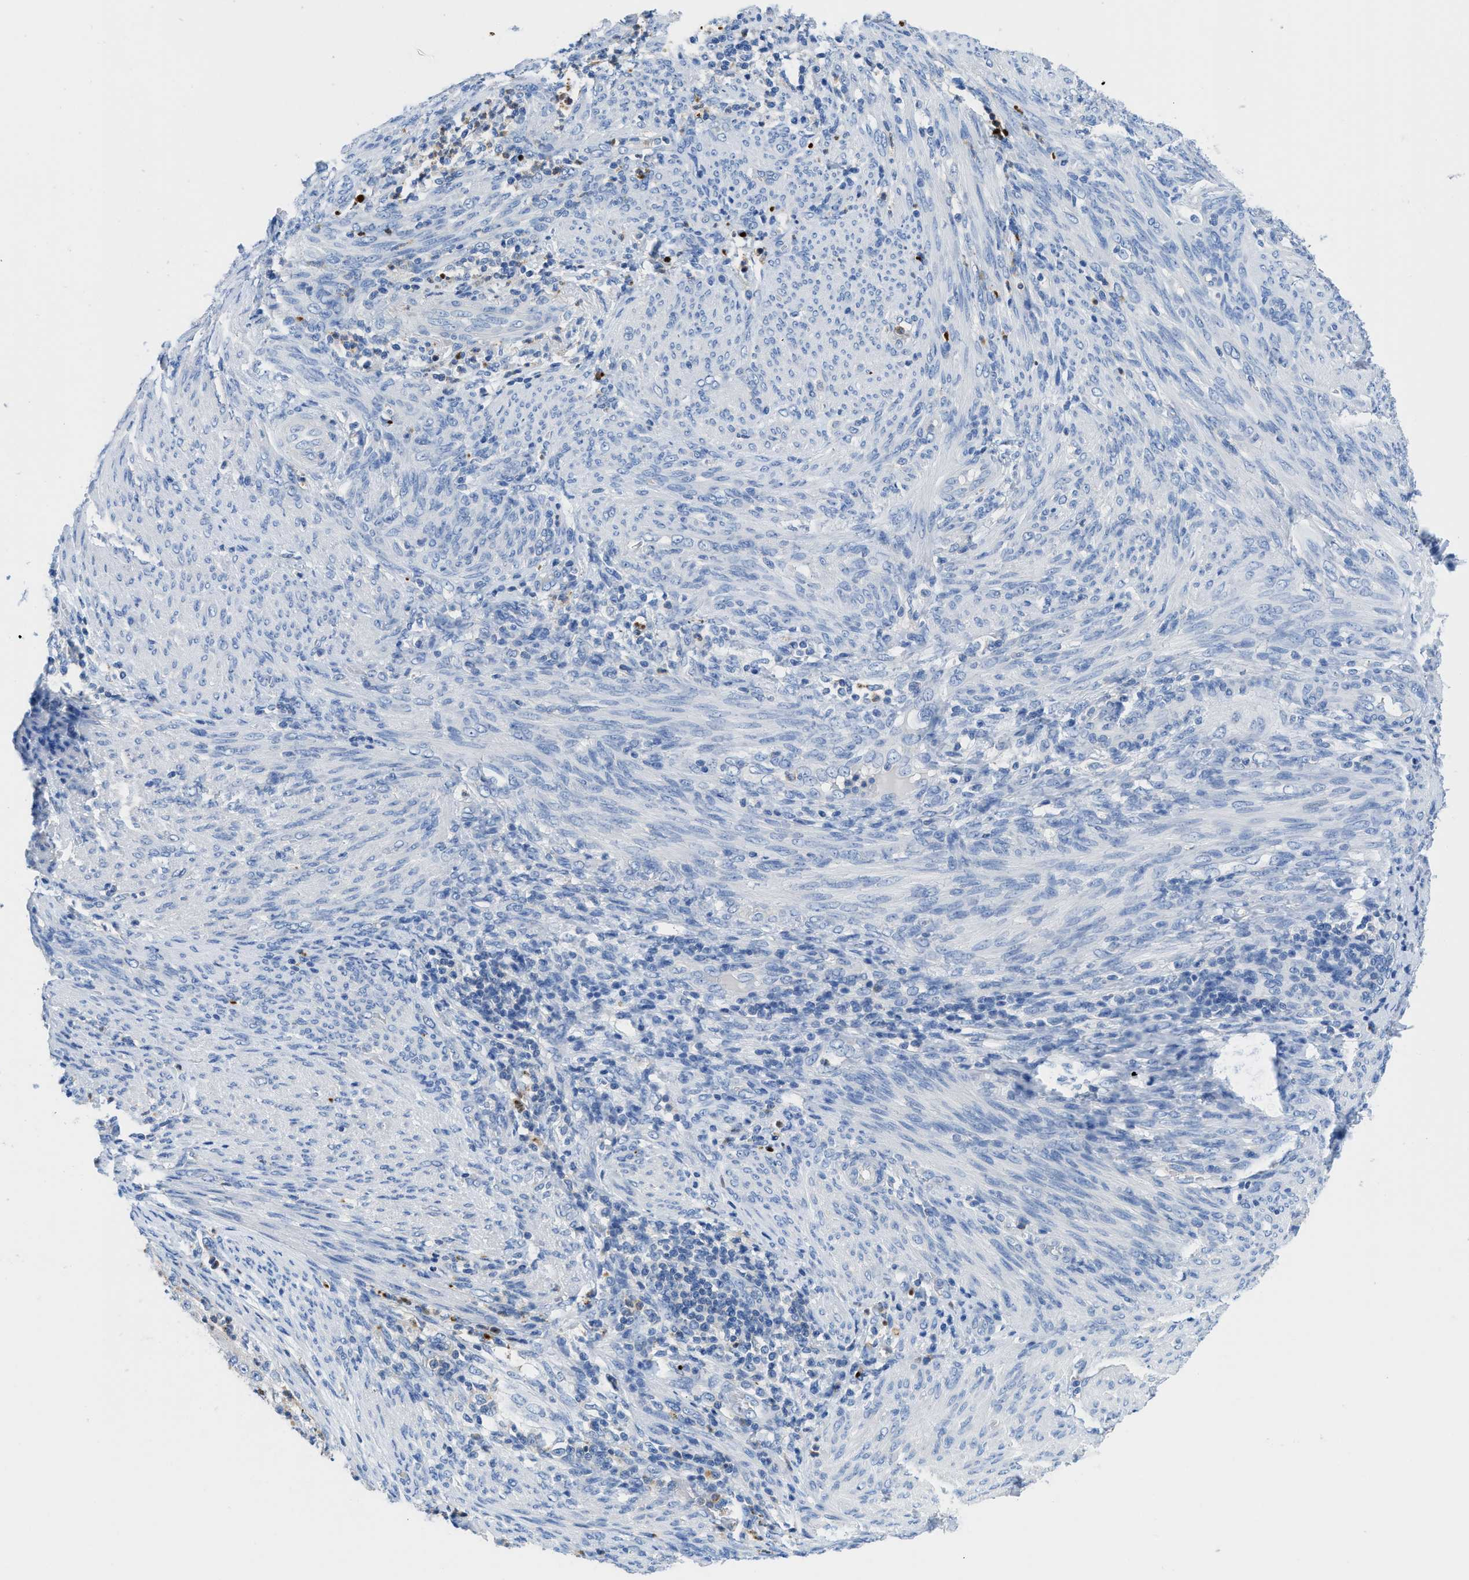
{"staining": {"intensity": "negative", "quantity": "none", "location": "none"}, "tissue": "endometrial cancer", "cell_type": "Tumor cells", "image_type": "cancer", "snomed": [{"axis": "morphology", "description": "Adenocarcinoma, NOS"}, {"axis": "topography", "description": "Endometrium"}], "caption": "Immunohistochemistry (IHC) histopathology image of human endometrial cancer (adenocarcinoma) stained for a protein (brown), which exhibits no staining in tumor cells. (Immunohistochemistry, brightfield microscopy, high magnification).", "gene": "NEB", "patient": {"sex": "female", "age": 85}}